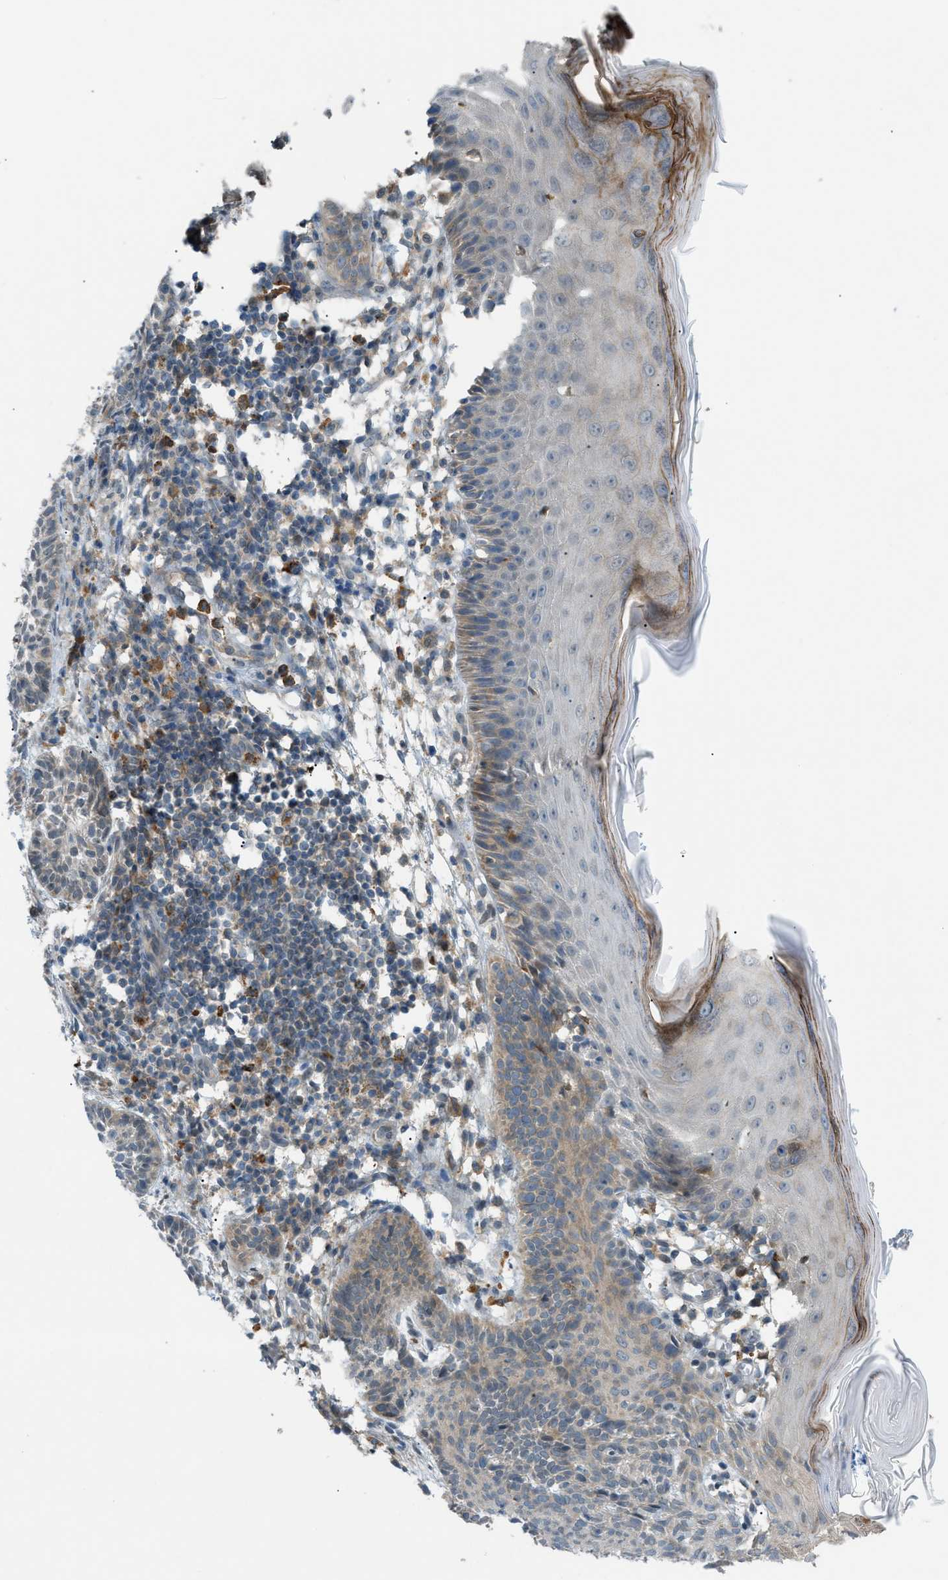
{"staining": {"intensity": "weak", "quantity": "25%-75%", "location": "cytoplasmic/membranous"}, "tissue": "skin cancer", "cell_type": "Tumor cells", "image_type": "cancer", "snomed": [{"axis": "morphology", "description": "Basal cell carcinoma"}, {"axis": "topography", "description": "Skin"}], "caption": "Tumor cells demonstrate low levels of weak cytoplasmic/membranous expression in about 25%-75% of cells in skin basal cell carcinoma.", "gene": "DYRK1A", "patient": {"sex": "male", "age": 60}}